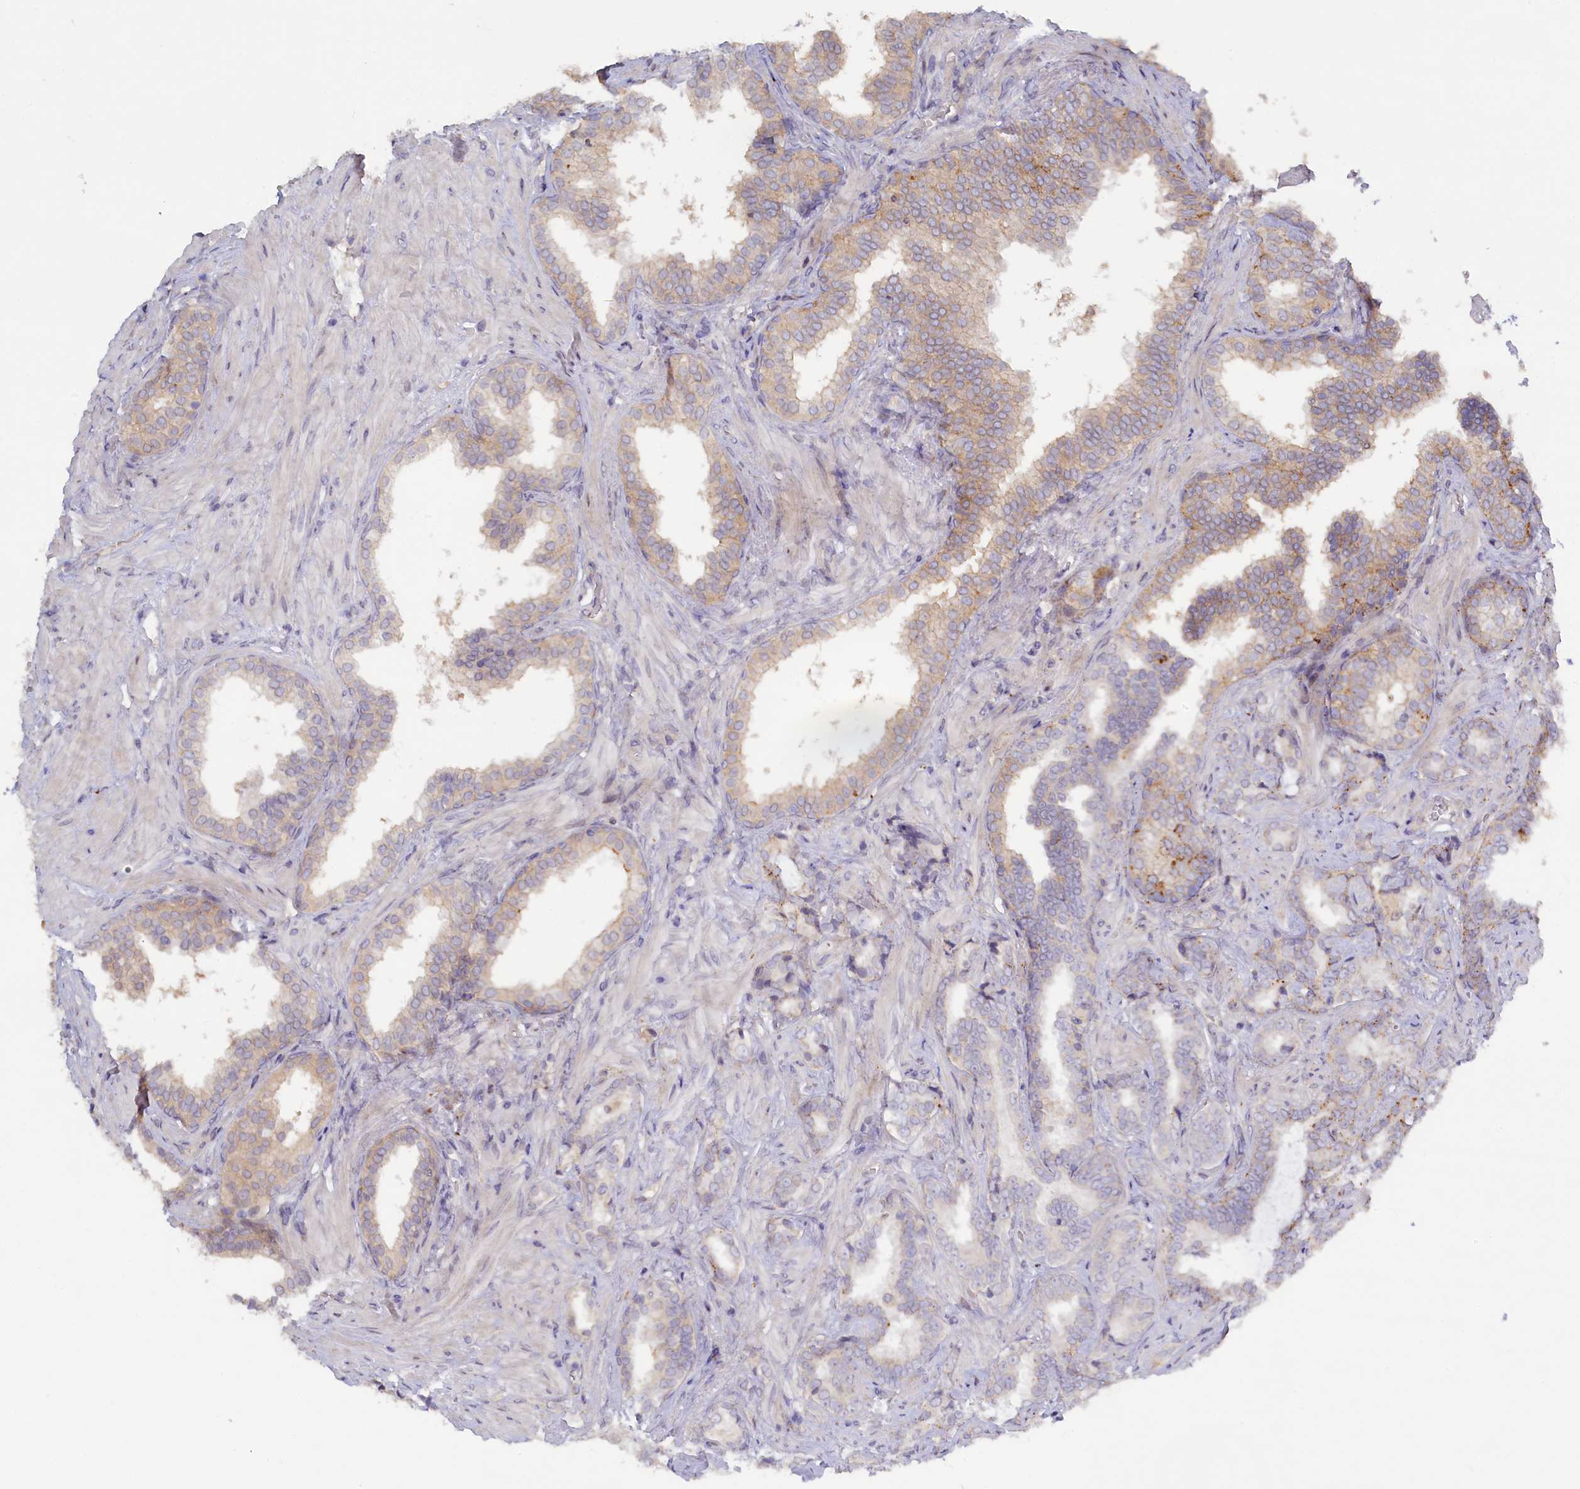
{"staining": {"intensity": "weak", "quantity": "<25%", "location": "cytoplasmic/membranous"}, "tissue": "prostate cancer", "cell_type": "Tumor cells", "image_type": "cancer", "snomed": [{"axis": "morphology", "description": "Adenocarcinoma, High grade"}, {"axis": "topography", "description": "Prostate and seminal vesicle, NOS"}], "caption": "Immunohistochemistry image of neoplastic tissue: prostate cancer stained with DAB (3,3'-diaminobenzidine) reveals no significant protein positivity in tumor cells.", "gene": "HYKK", "patient": {"sex": "male", "age": 67}}